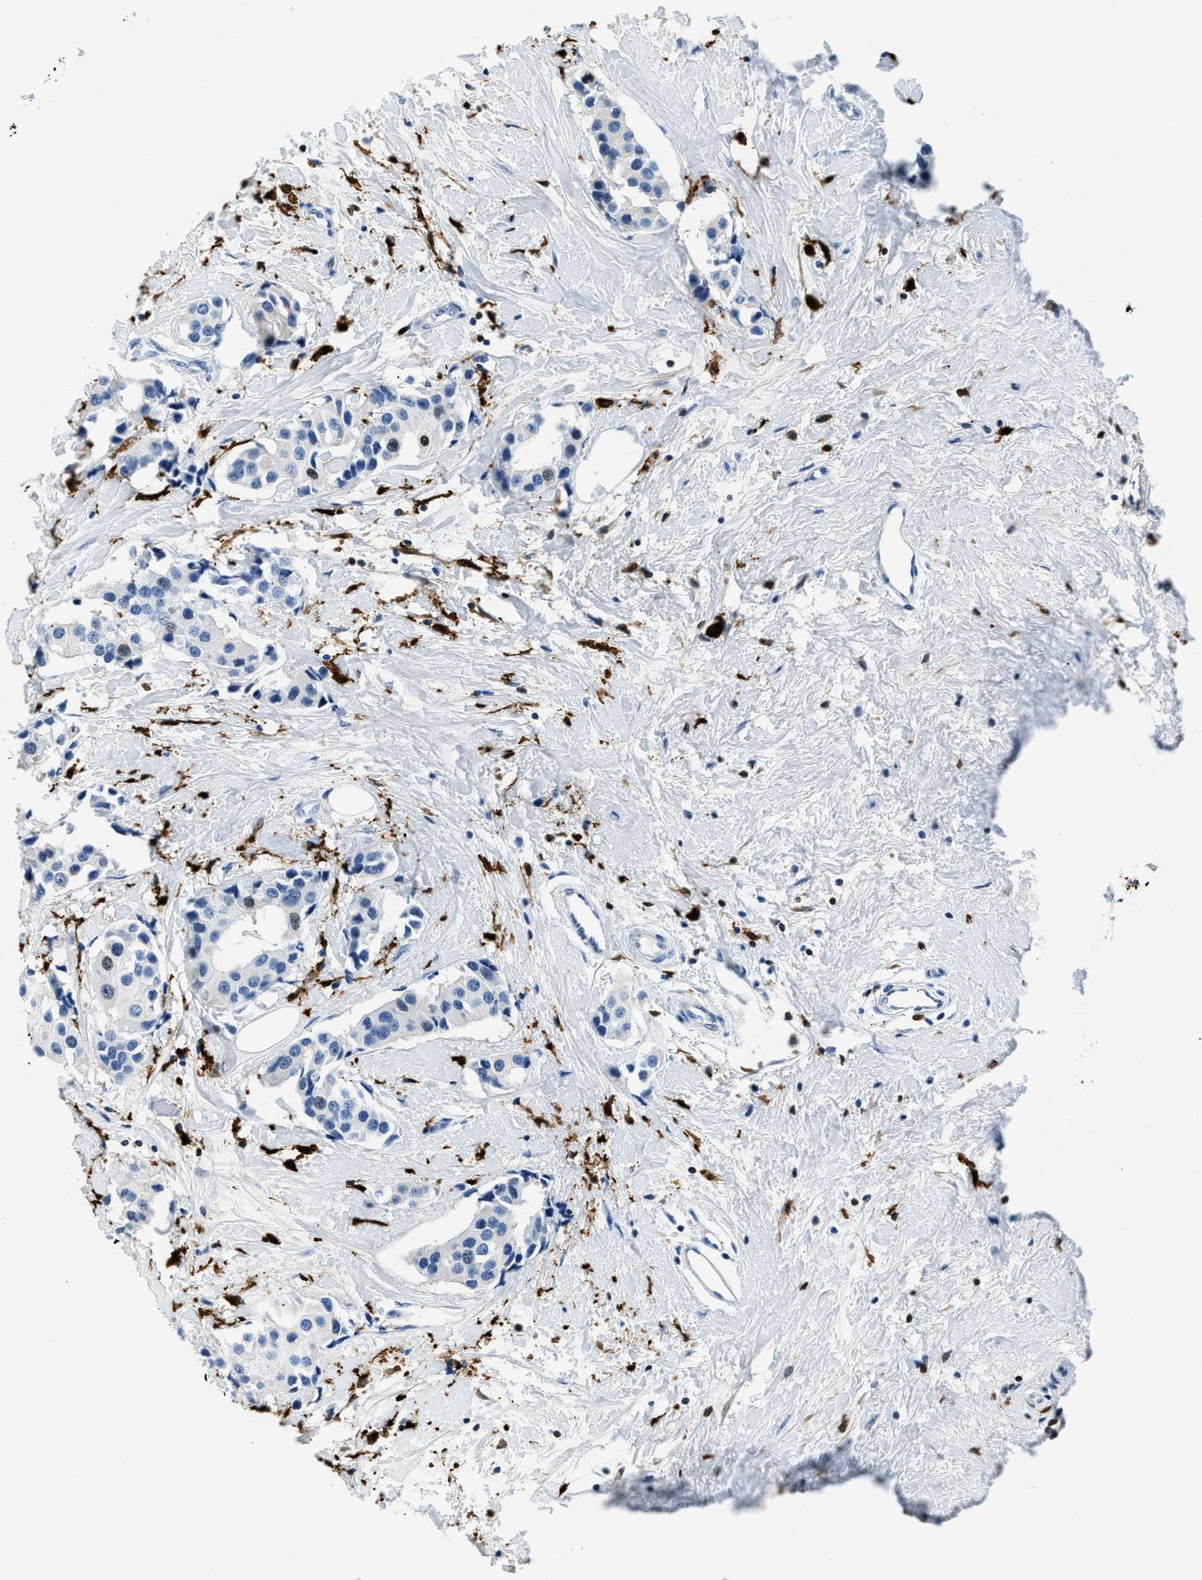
{"staining": {"intensity": "negative", "quantity": "none", "location": "none"}, "tissue": "breast cancer", "cell_type": "Tumor cells", "image_type": "cancer", "snomed": [{"axis": "morphology", "description": "Normal tissue, NOS"}, {"axis": "morphology", "description": "Duct carcinoma"}, {"axis": "topography", "description": "Breast"}], "caption": "Tumor cells are negative for brown protein staining in breast invasive ductal carcinoma.", "gene": "CAPG", "patient": {"sex": "female", "age": 39}}